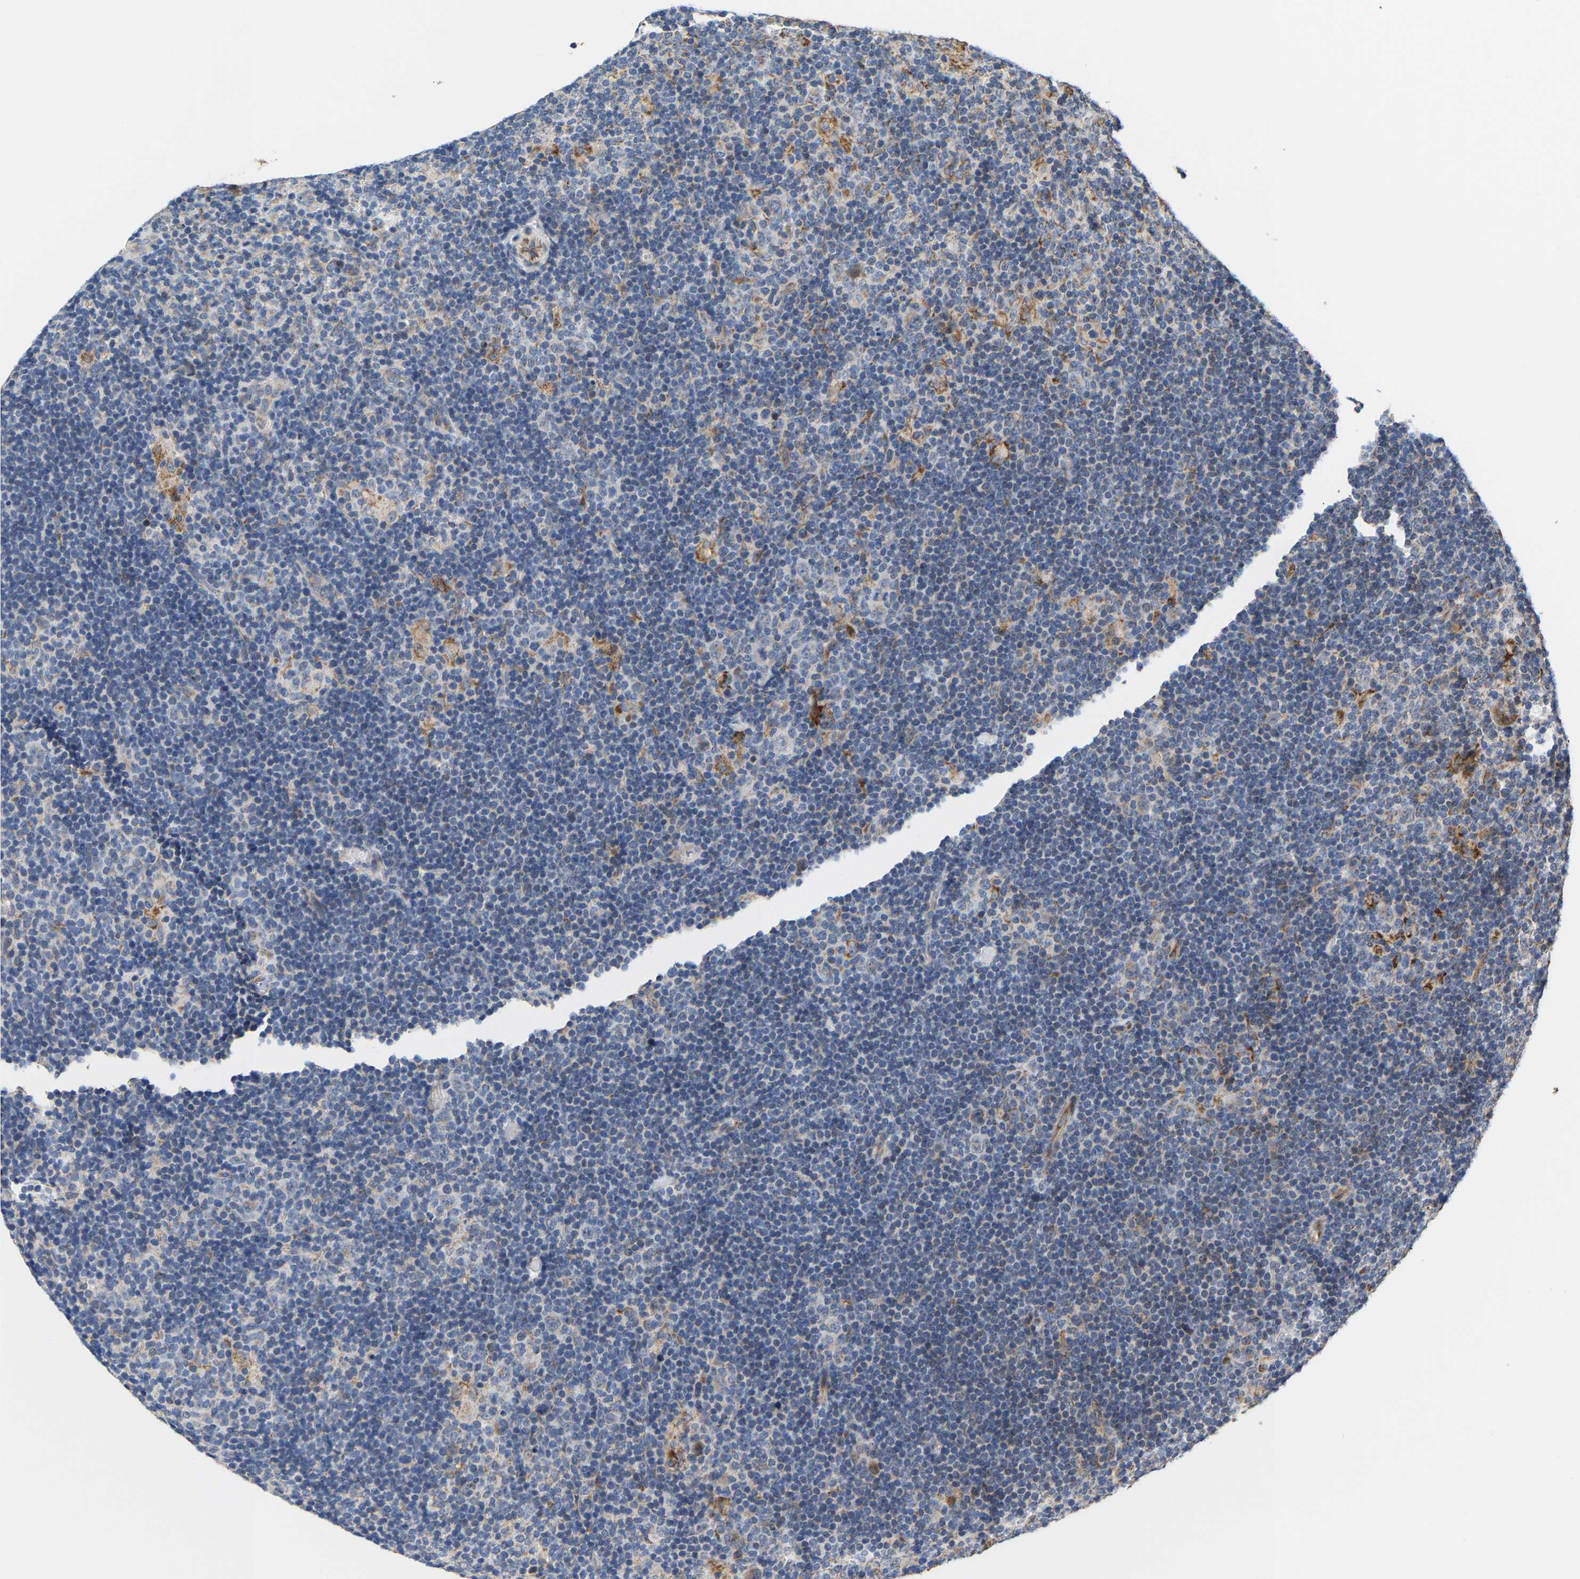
{"staining": {"intensity": "negative", "quantity": "none", "location": "none"}, "tissue": "lymphoma", "cell_type": "Tumor cells", "image_type": "cancer", "snomed": [{"axis": "morphology", "description": "Hodgkin's disease, NOS"}, {"axis": "topography", "description": "Lymph node"}], "caption": "The micrograph reveals no significant staining in tumor cells of lymphoma.", "gene": "TMEM168", "patient": {"sex": "female", "age": 57}}